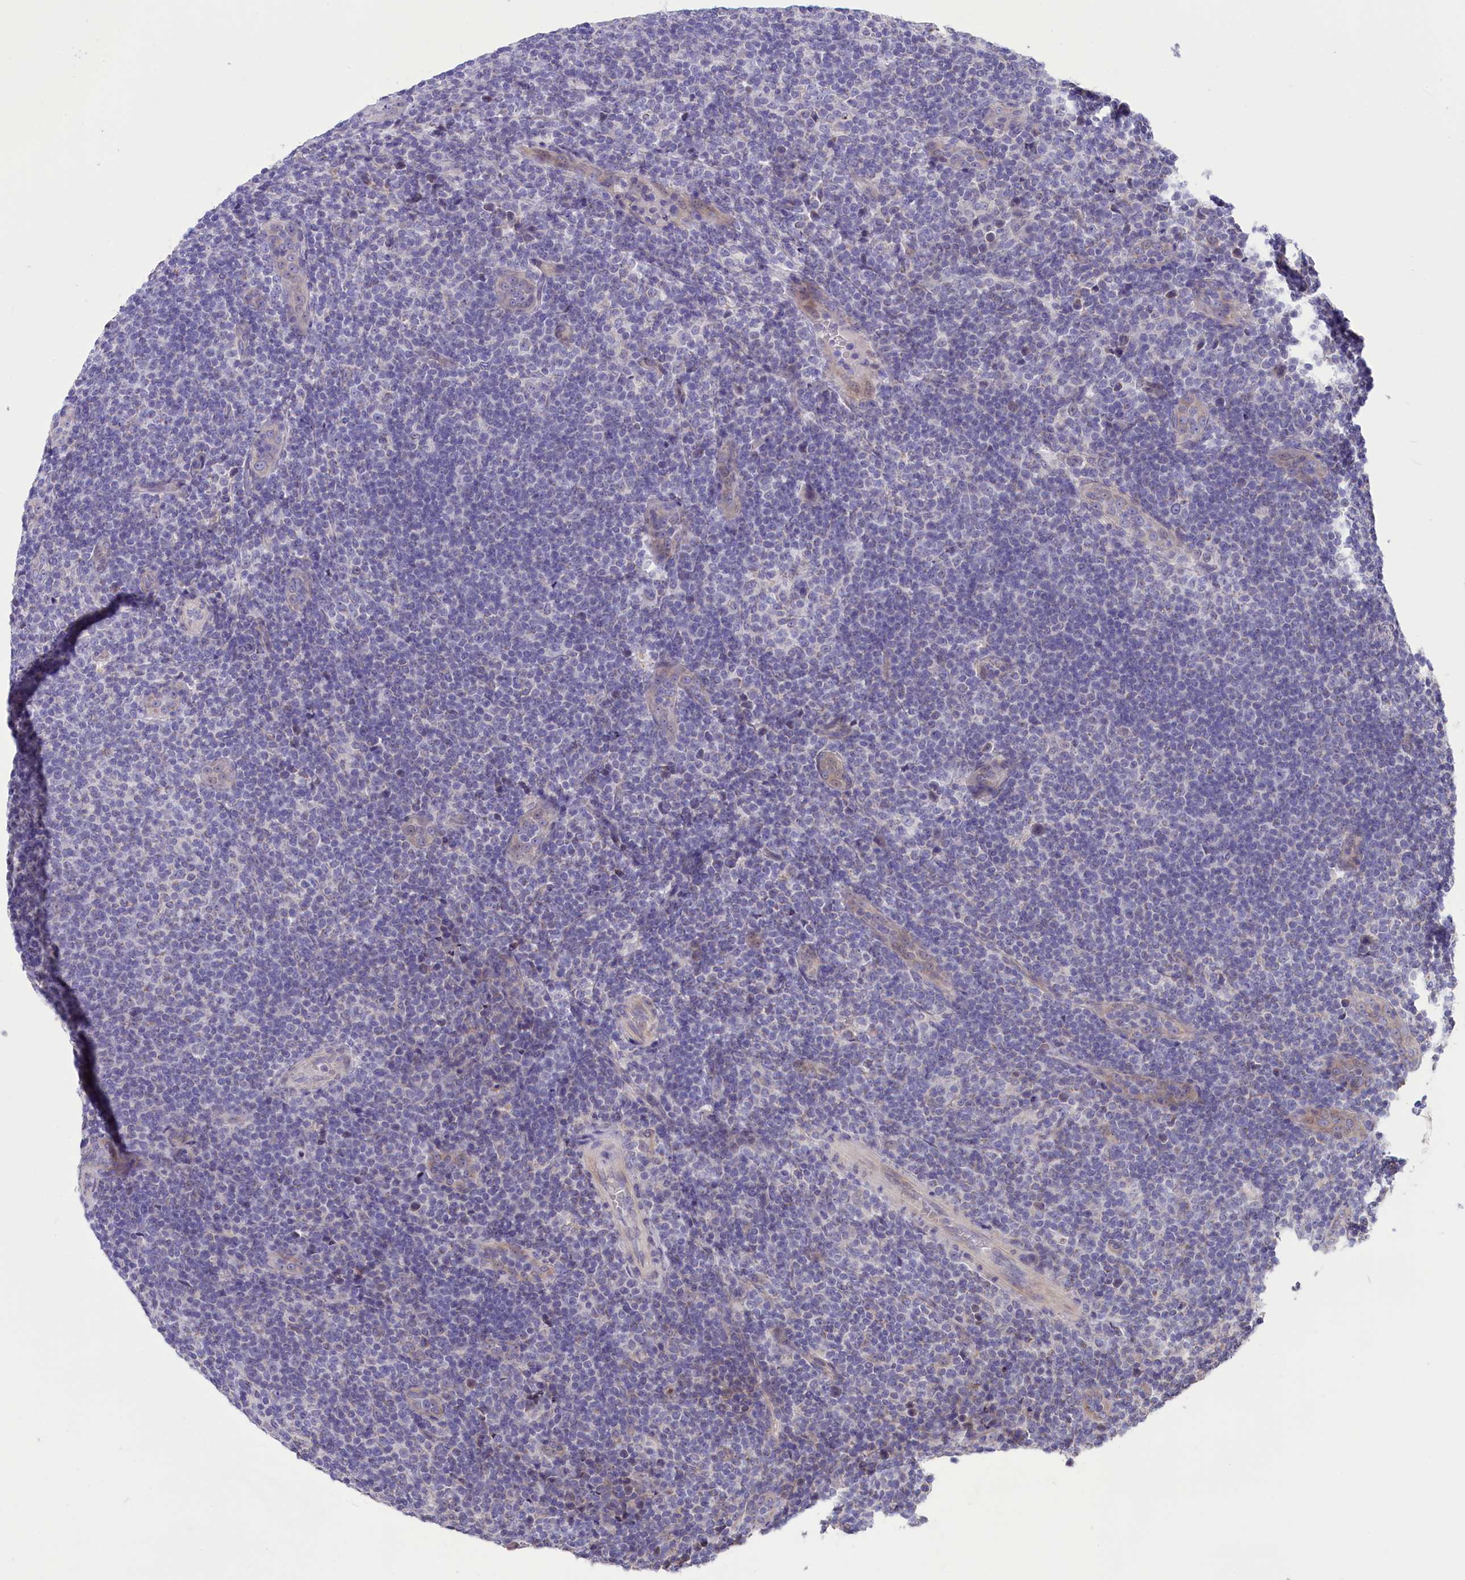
{"staining": {"intensity": "negative", "quantity": "none", "location": "none"}, "tissue": "lymphoma", "cell_type": "Tumor cells", "image_type": "cancer", "snomed": [{"axis": "morphology", "description": "Malignant lymphoma, non-Hodgkin's type, Low grade"}, {"axis": "topography", "description": "Lymph node"}], "caption": "An immunohistochemistry image of lymphoma is shown. There is no staining in tumor cells of lymphoma.", "gene": "CYP2U1", "patient": {"sex": "male", "age": 66}}